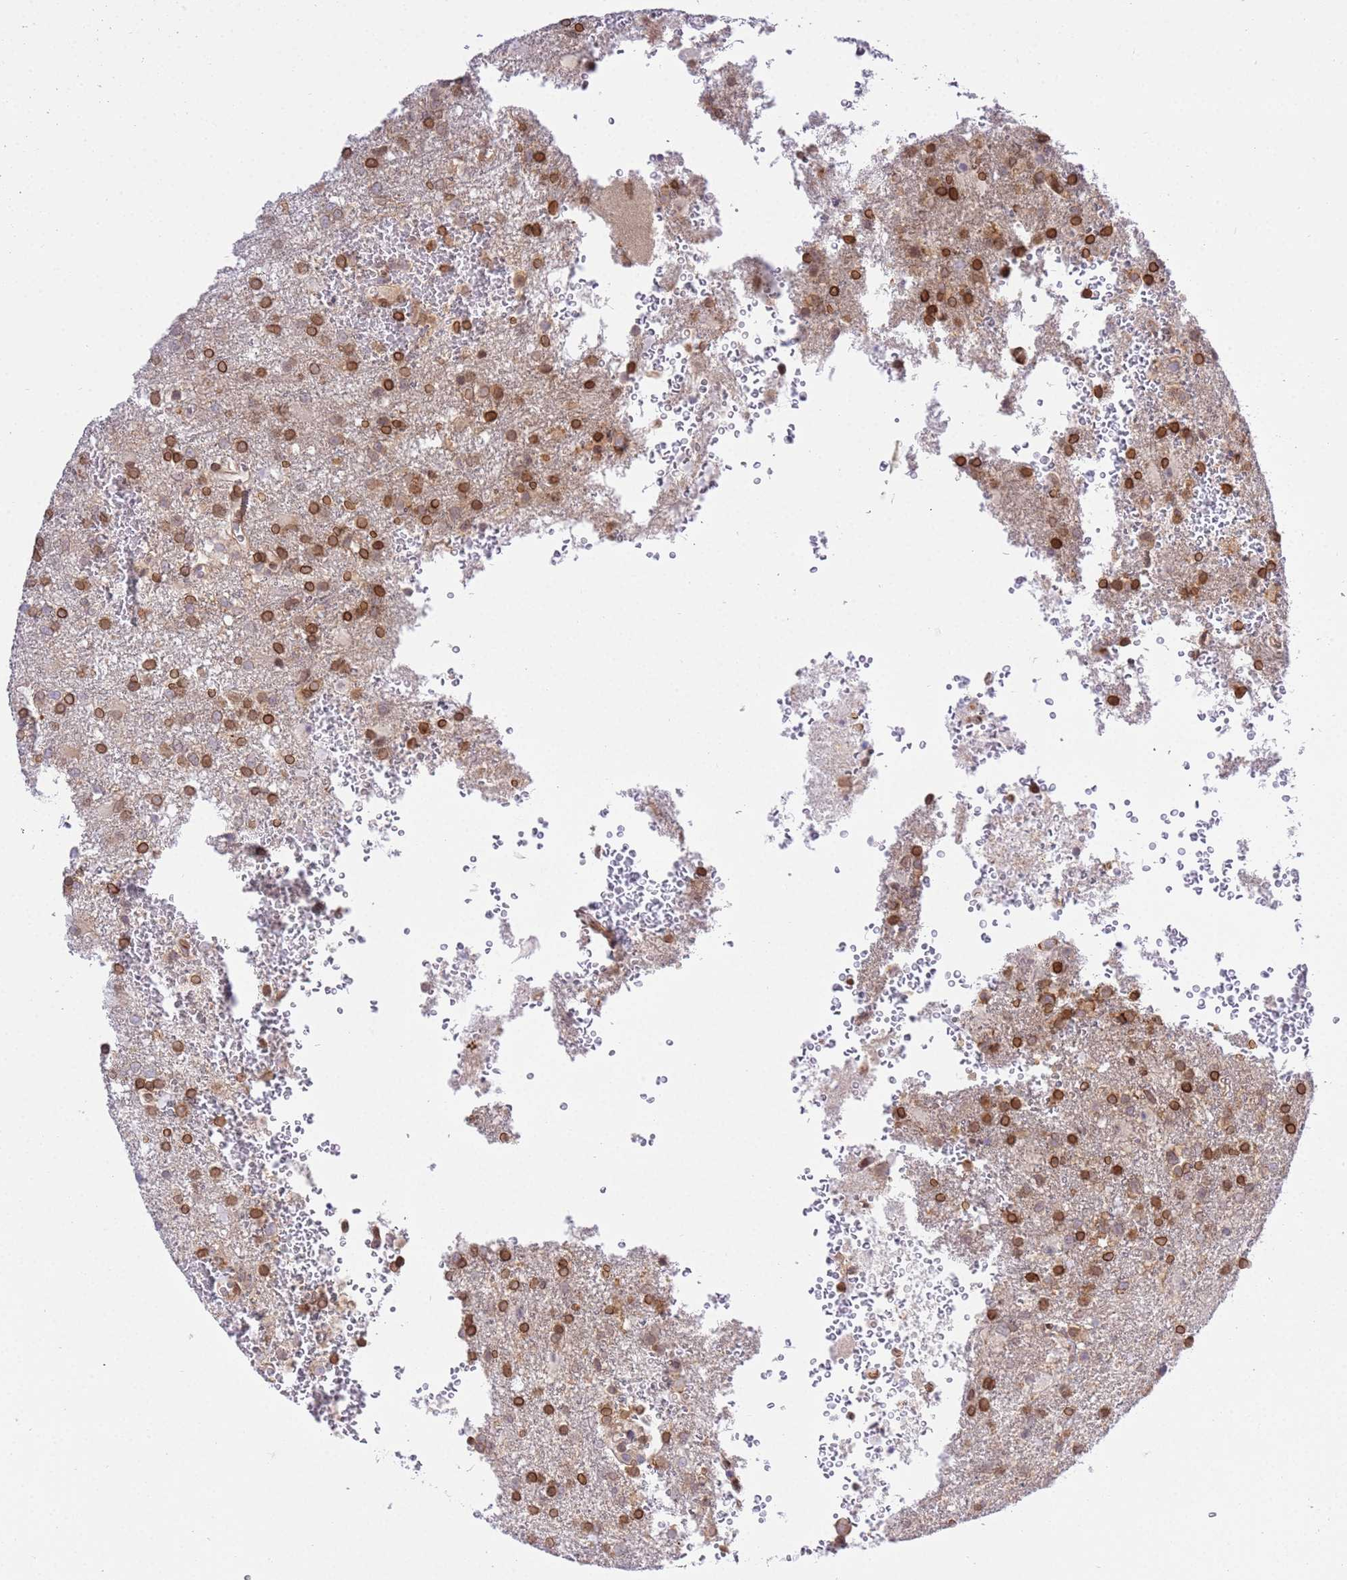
{"staining": {"intensity": "strong", "quantity": "25%-75%", "location": "cytoplasmic/membranous,nuclear"}, "tissue": "glioma", "cell_type": "Tumor cells", "image_type": "cancer", "snomed": [{"axis": "morphology", "description": "Glioma, malignant, High grade"}, {"axis": "topography", "description": "Brain"}], "caption": "Brown immunohistochemical staining in malignant glioma (high-grade) shows strong cytoplasmic/membranous and nuclear positivity in about 25%-75% of tumor cells.", "gene": "TRIM37", "patient": {"sex": "female", "age": 74}}